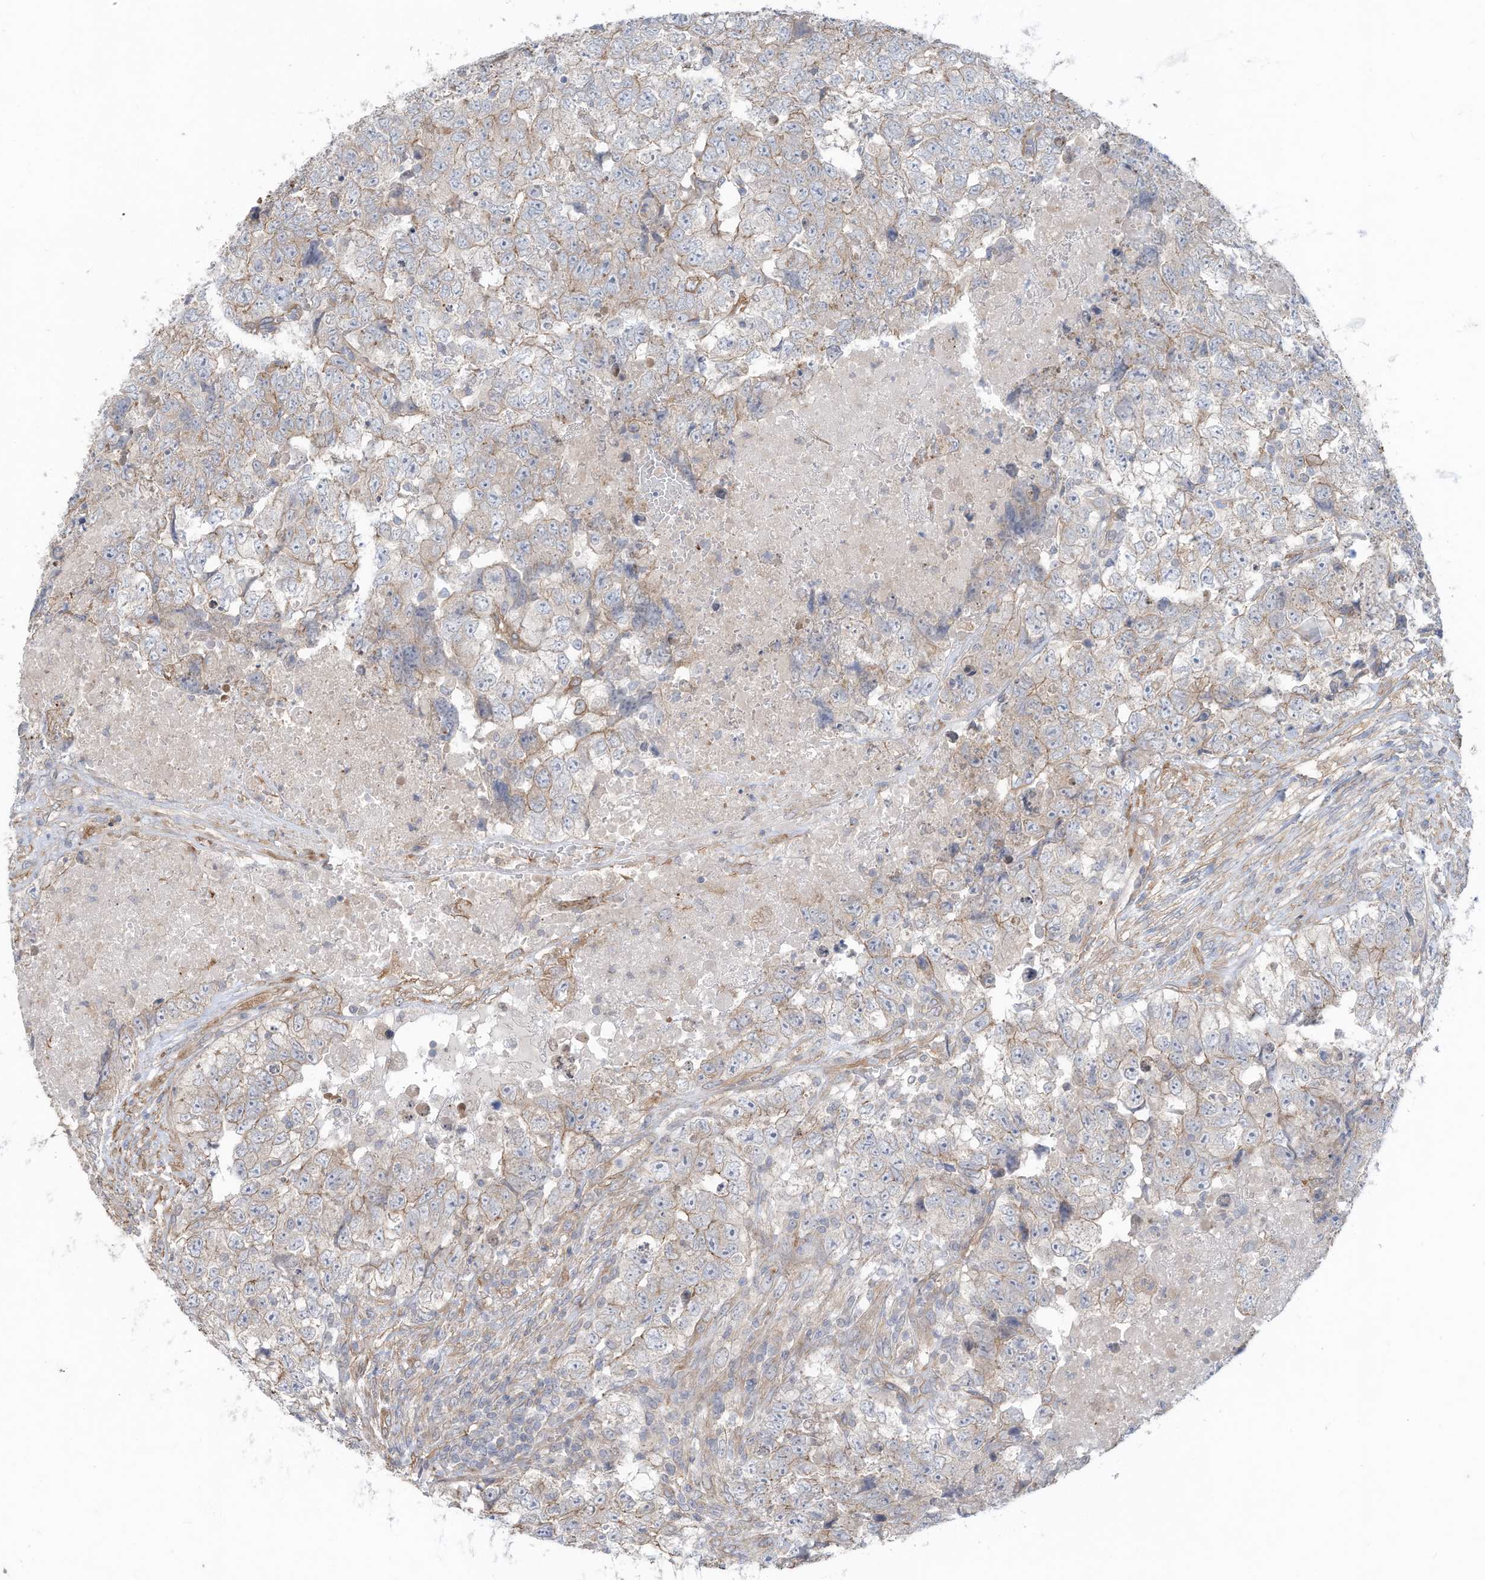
{"staining": {"intensity": "weak", "quantity": "<25%", "location": "cytoplasmic/membranous"}, "tissue": "testis cancer", "cell_type": "Tumor cells", "image_type": "cancer", "snomed": [{"axis": "morphology", "description": "Carcinoma, Embryonal, NOS"}, {"axis": "topography", "description": "Testis"}], "caption": "The image exhibits no significant positivity in tumor cells of embryonal carcinoma (testis).", "gene": "SLC17A7", "patient": {"sex": "male", "age": 37}}